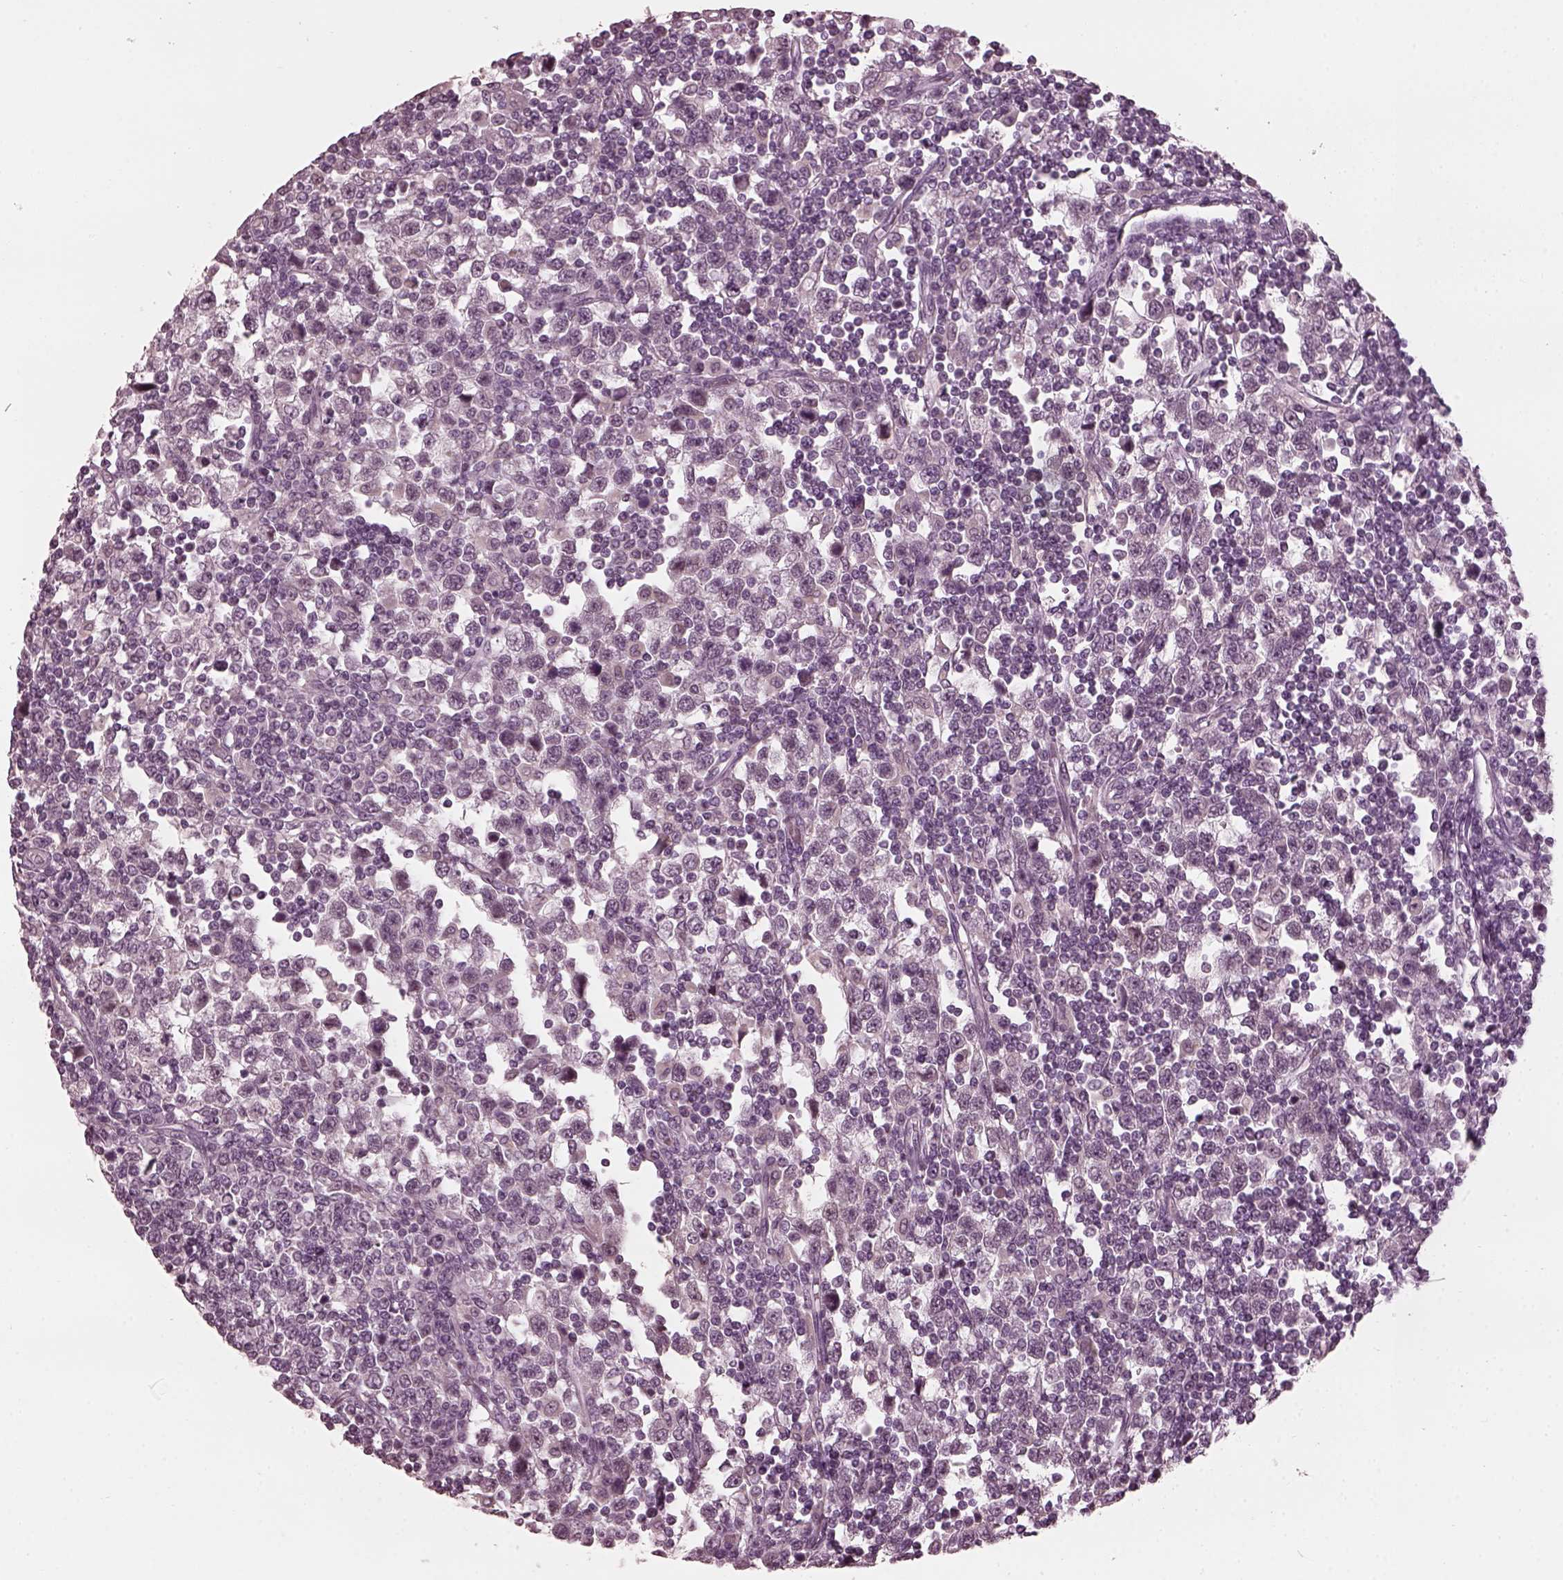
{"staining": {"intensity": "negative", "quantity": "none", "location": "none"}, "tissue": "testis cancer", "cell_type": "Tumor cells", "image_type": "cancer", "snomed": [{"axis": "morphology", "description": "Seminoma, NOS"}, {"axis": "topography", "description": "Testis"}], "caption": "This is a histopathology image of IHC staining of testis cancer, which shows no positivity in tumor cells.", "gene": "CCDC170", "patient": {"sex": "male", "age": 34}}